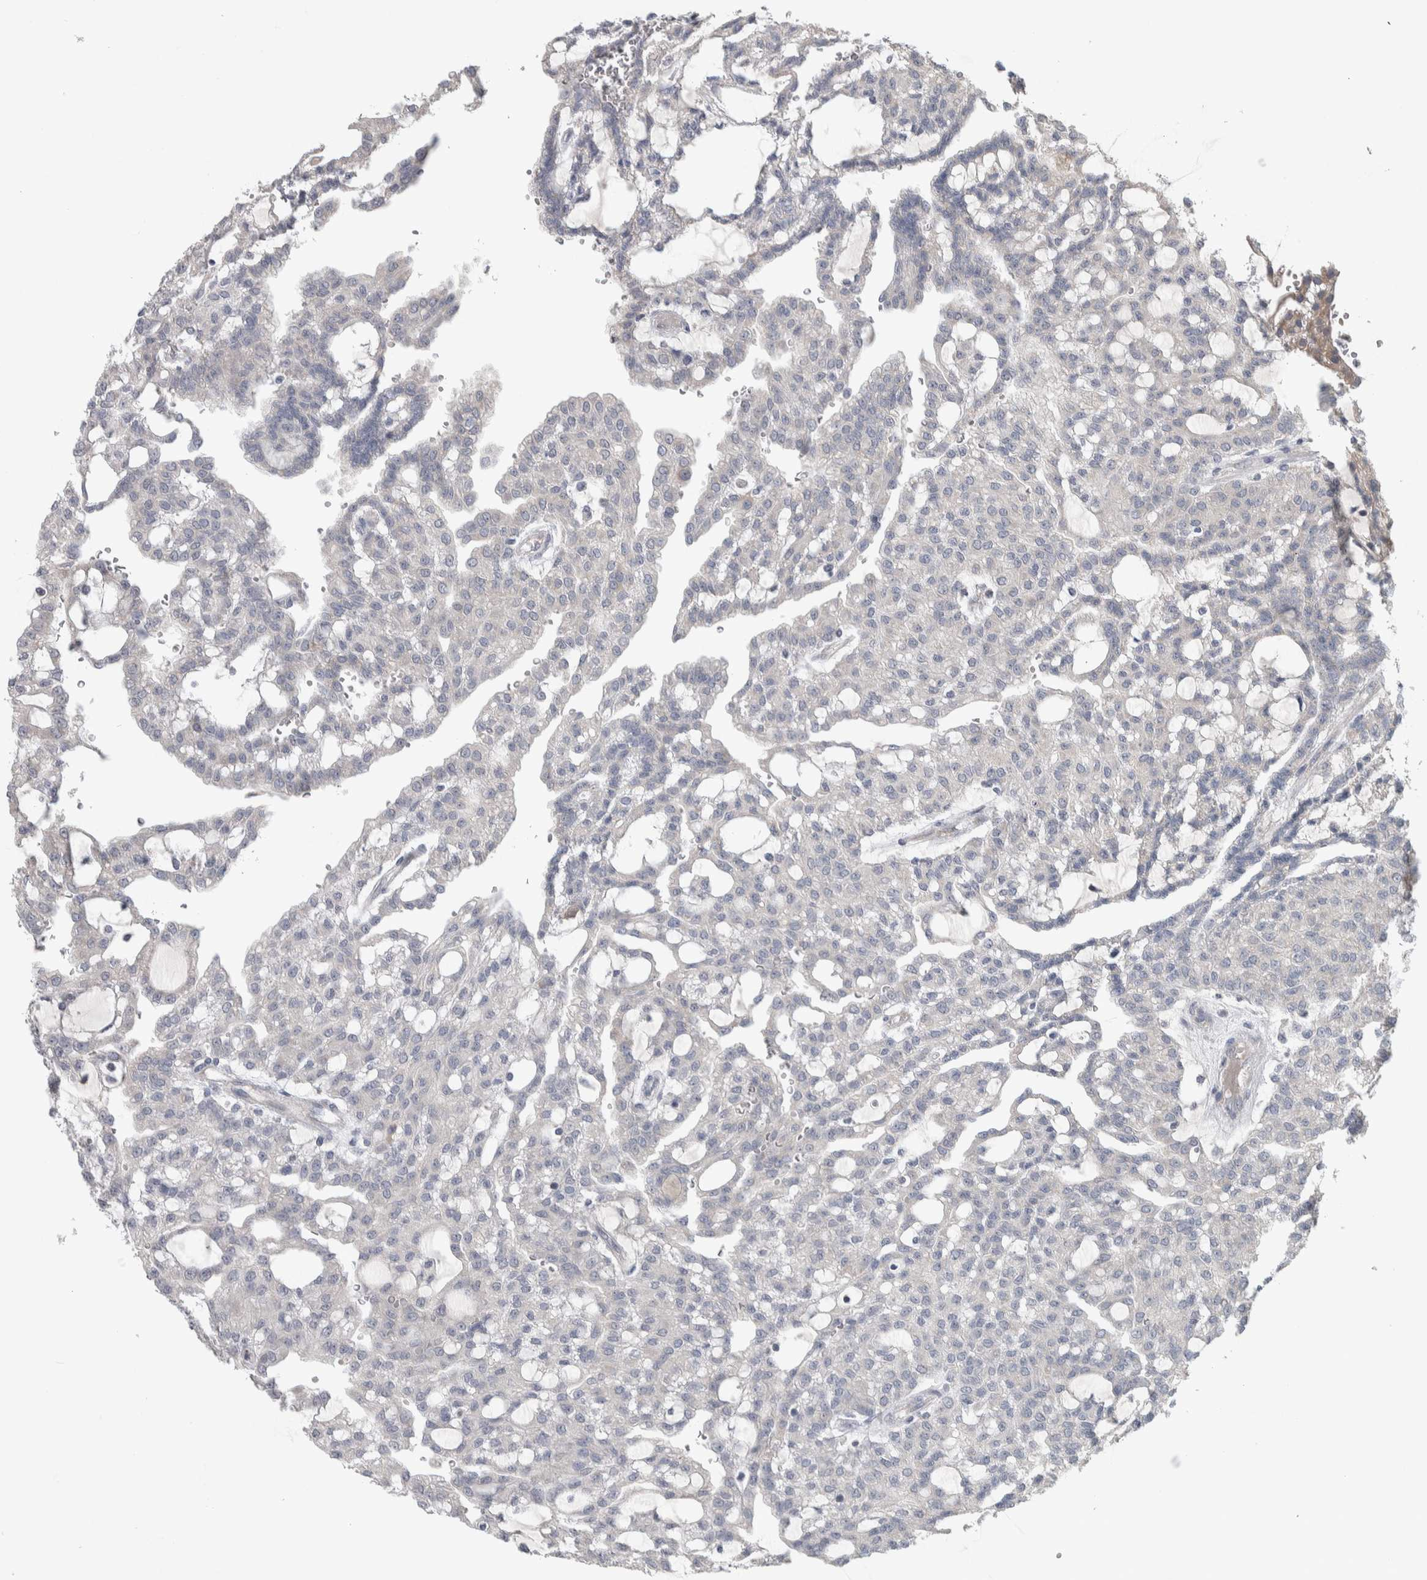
{"staining": {"intensity": "negative", "quantity": "none", "location": "none"}, "tissue": "renal cancer", "cell_type": "Tumor cells", "image_type": "cancer", "snomed": [{"axis": "morphology", "description": "Adenocarcinoma, NOS"}, {"axis": "topography", "description": "Kidney"}], "caption": "There is no significant positivity in tumor cells of adenocarcinoma (renal). (Immunohistochemistry (ihc), brightfield microscopy, high magnification).", "gene": "SRP68", "patient": {"sex": "male", "age": 63}}